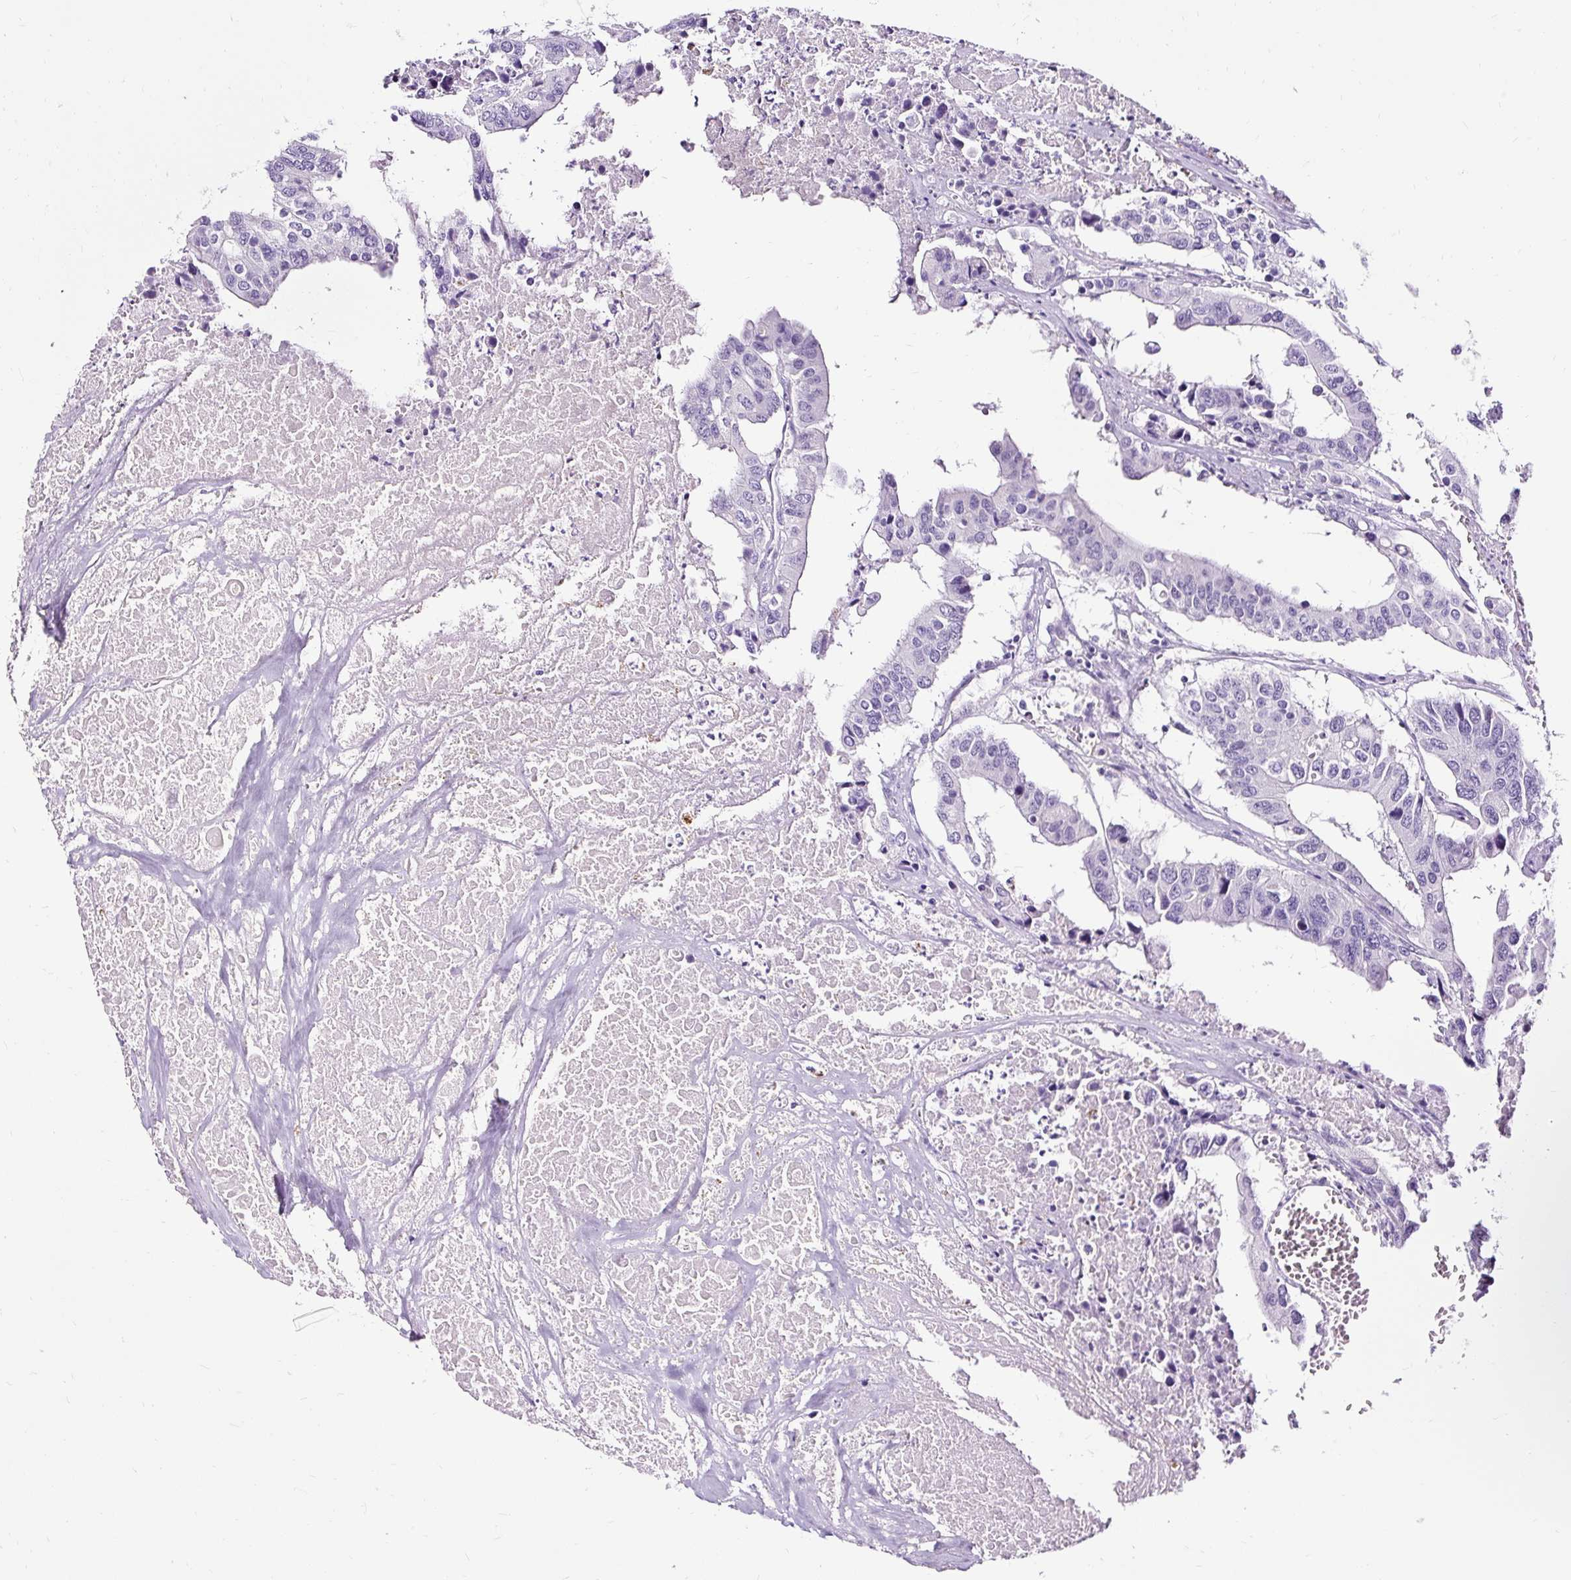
{"staining": {"intensity": "negative", "quantity": "none", "location": "none"}, "tissue": "colorectal cancer", "cell_type": "Tumor cells", "image_type": "cancer", "snomed": [{"axis": "morphology", "description": "Adenocarcinoma, NOS"}, {"axis": "topography", "description": "Colon"}], "caption": "Colorectal cancer (adenocarcinoma) was stained to show a protein in brown. There is no significant expression in tumor cells.", "gene": "SLC7A8", "patient": {"sex": "male", "age": 77}}